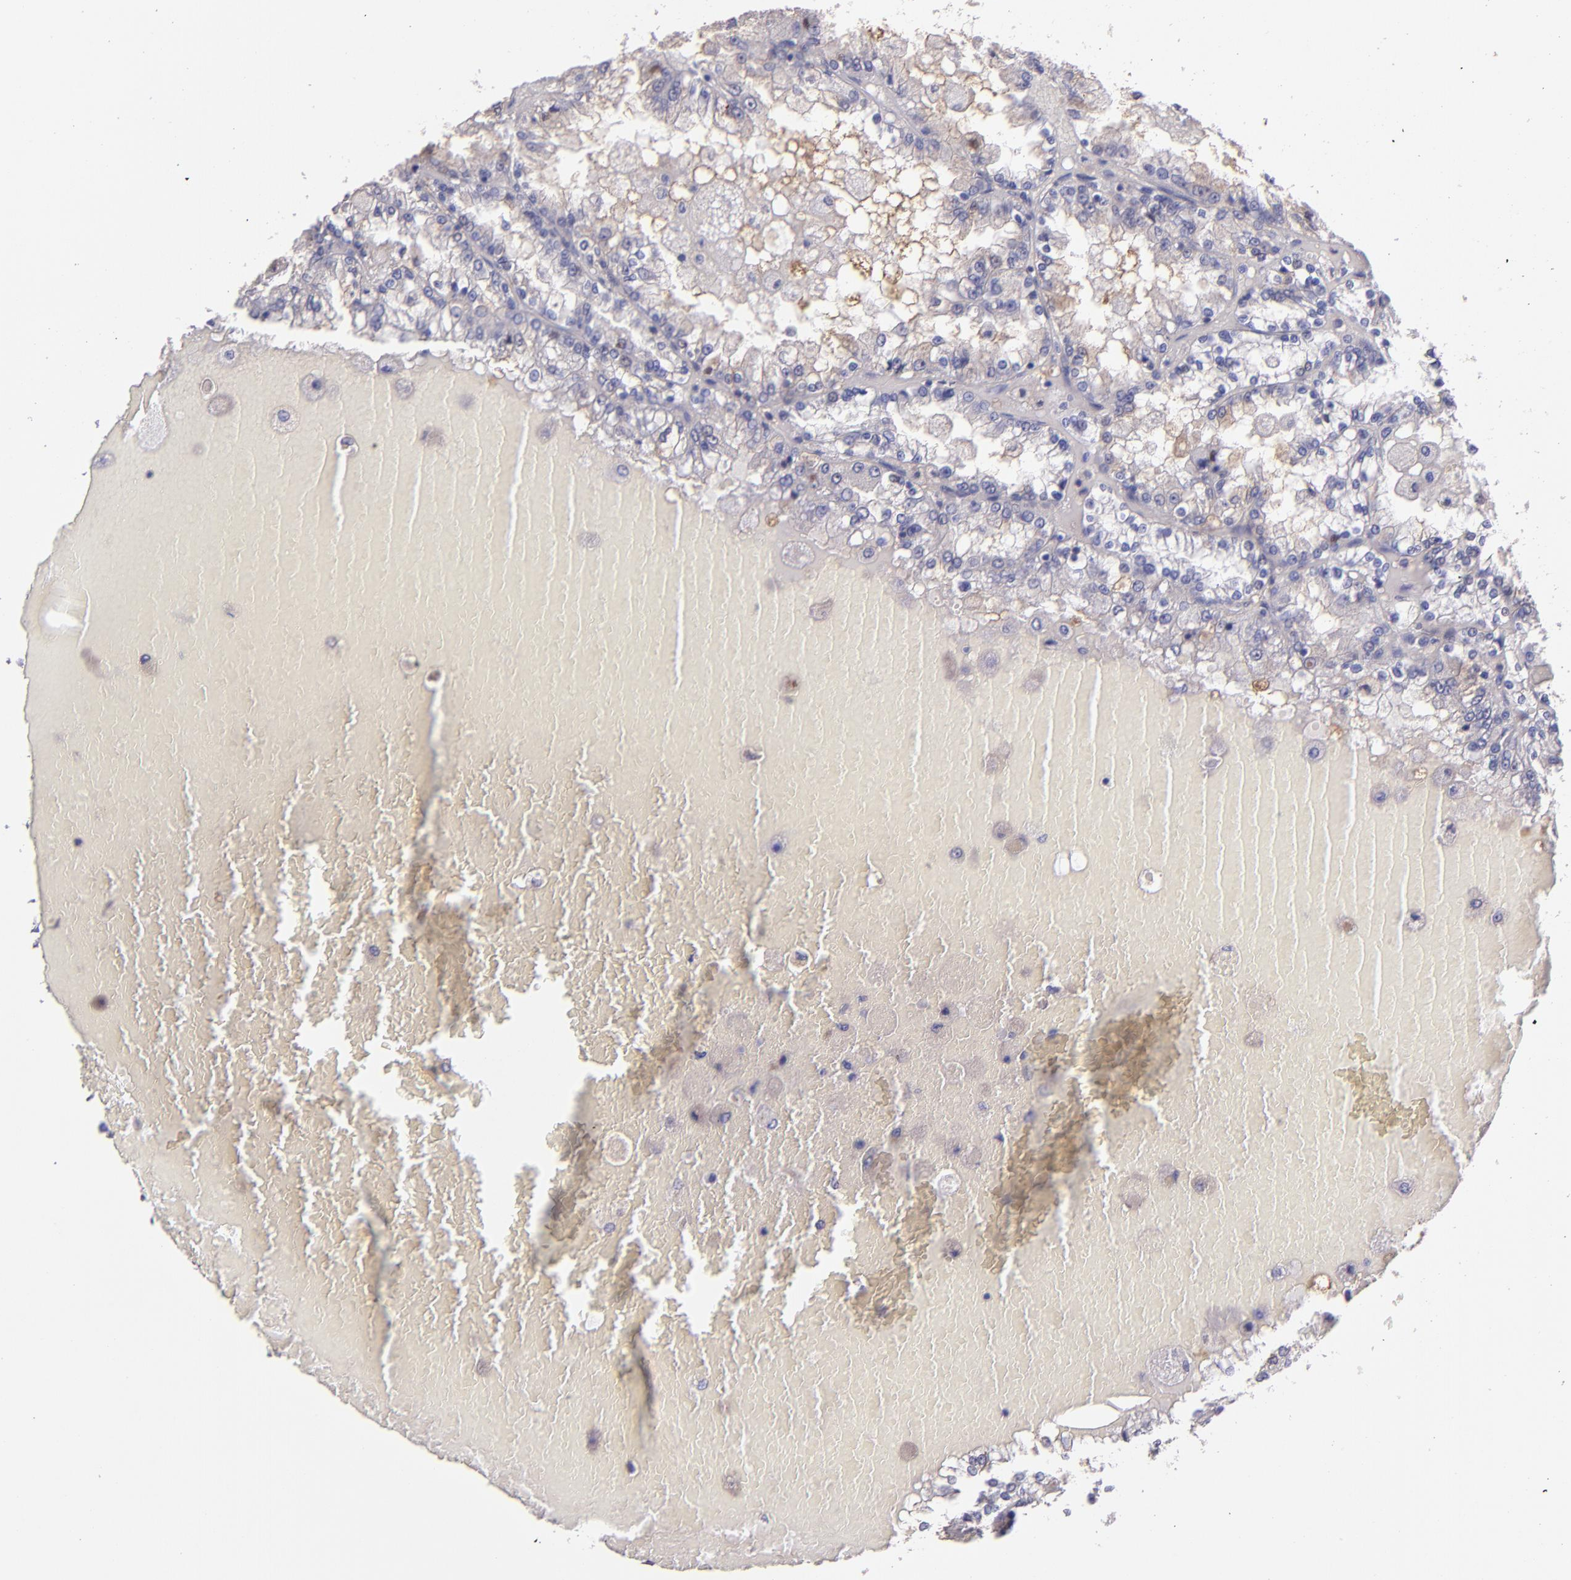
{"staining": {"intensity": "weak", "quantity": "<25%", "location": "cytoplasmic/membranous"}, "tissue": "renal cancer", "cell_type": "Tumor cells", "image_type": "cancer", "snomed": [{"axis": "morphology", "description": "Adenocarcinoma, NOS"}, {"axis": "topography", "description": "Kidney"}], "caption": "An immunohistochemistry histopathology image of renal adenocarcinoma is shown. There is no staining in tumor cells of renal adenocarcinoma.", "gene": "PAPPA", "patient": {"sex": "female", "age": 56}}